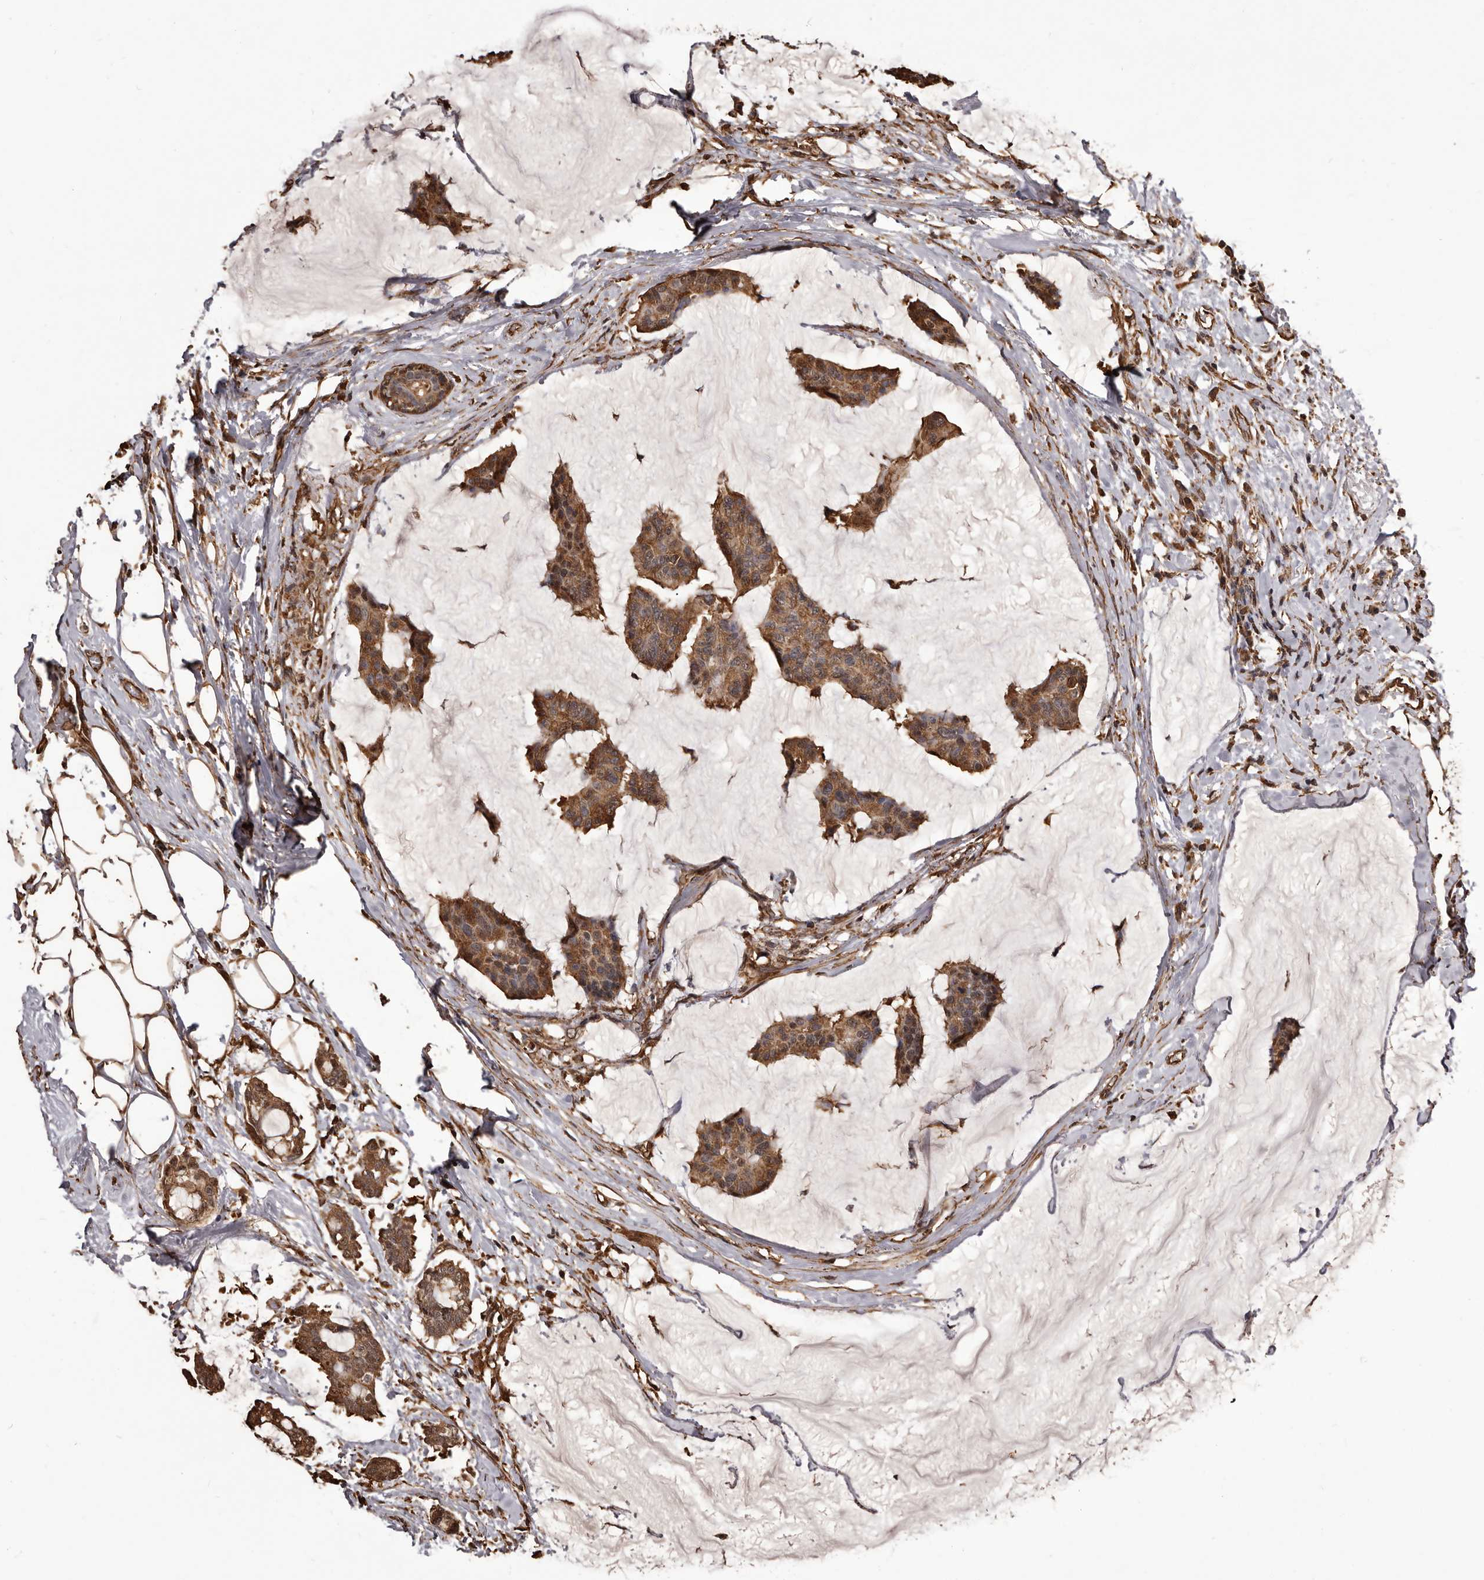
{"staining": {"intensity": "moderate", "quantity": ">75%", "location": "cytoplasmic/membranous"}, "tissue": "breast cancer", "cell_type": "Tumor cells", "image_type": "cancer", "snomed": [{"axis": "morphology", "description": "Duct carcinoma"}, {"axis": "topography", "description": "Breast"}], "caption": "Immunohistochemical staining of breast cancer (infiltrating ductal carcinoma) exhibits medium levels of moderate cytoplasmic/membranous positivity in about >75% of tumor cells.", "gene": "ALPK1", "patient": {"sex": "female", "age": 93}}